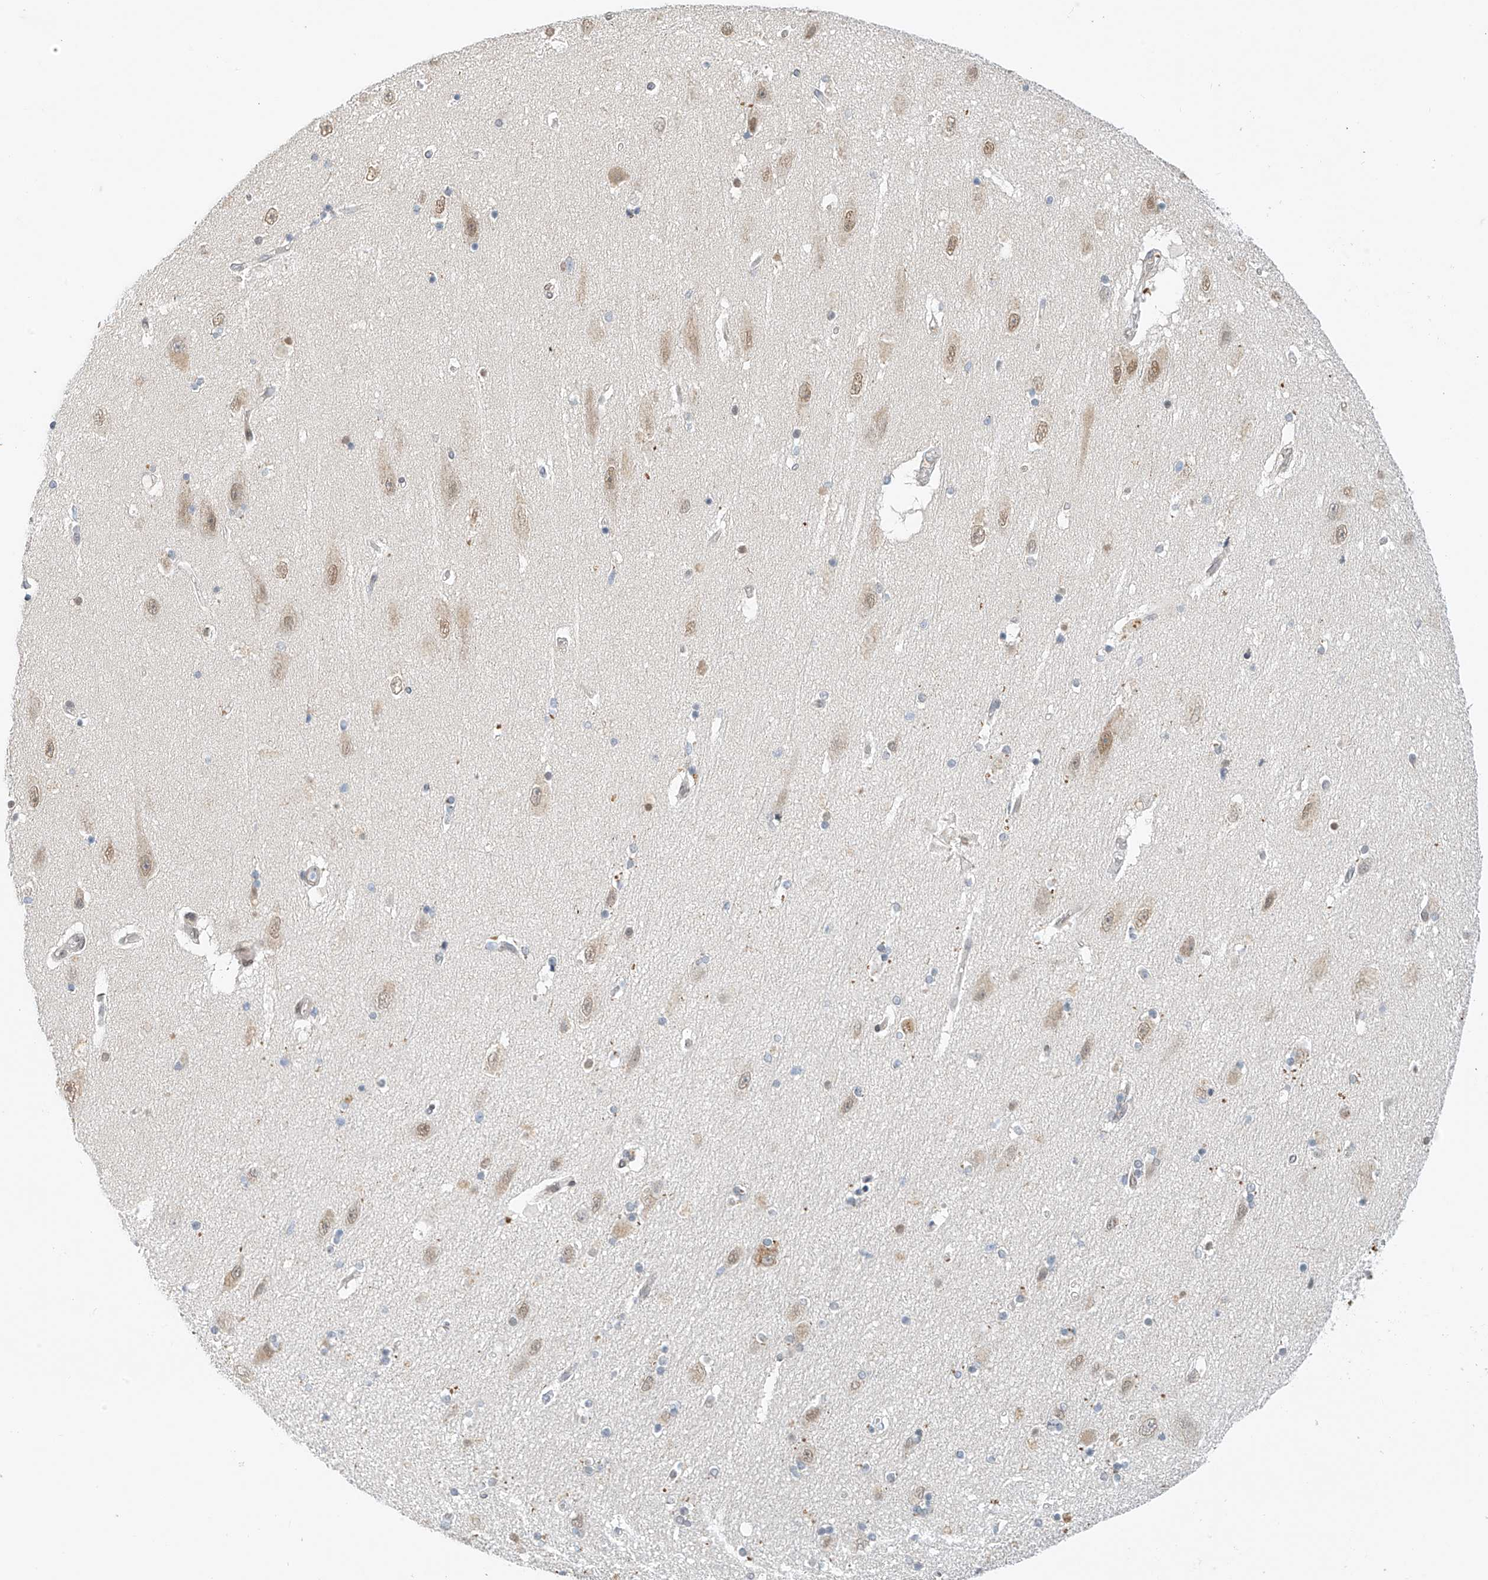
{"staining": {"intensity": "weak", "quantity": "<25%", "location": "cytoplasmic/membranous,nuclear"}, "tissue": "hippocampus", "cell_type": "Glial cells", "image_type": "normal", "snomed": [{"axis": "morphology", "description": "Normal tissue, NOS"}, {"axis": "topography", "description": "Hippocampus"}], "caption": "Micrograph shows no significant protein expression in glial cells of benign hippocampus. The staining is performed using DAB brown chromogen with nuclei counter-stained in using hematoxylin.", "gene": "STARD9", "patient": {"sex": "female", "age": 54}}